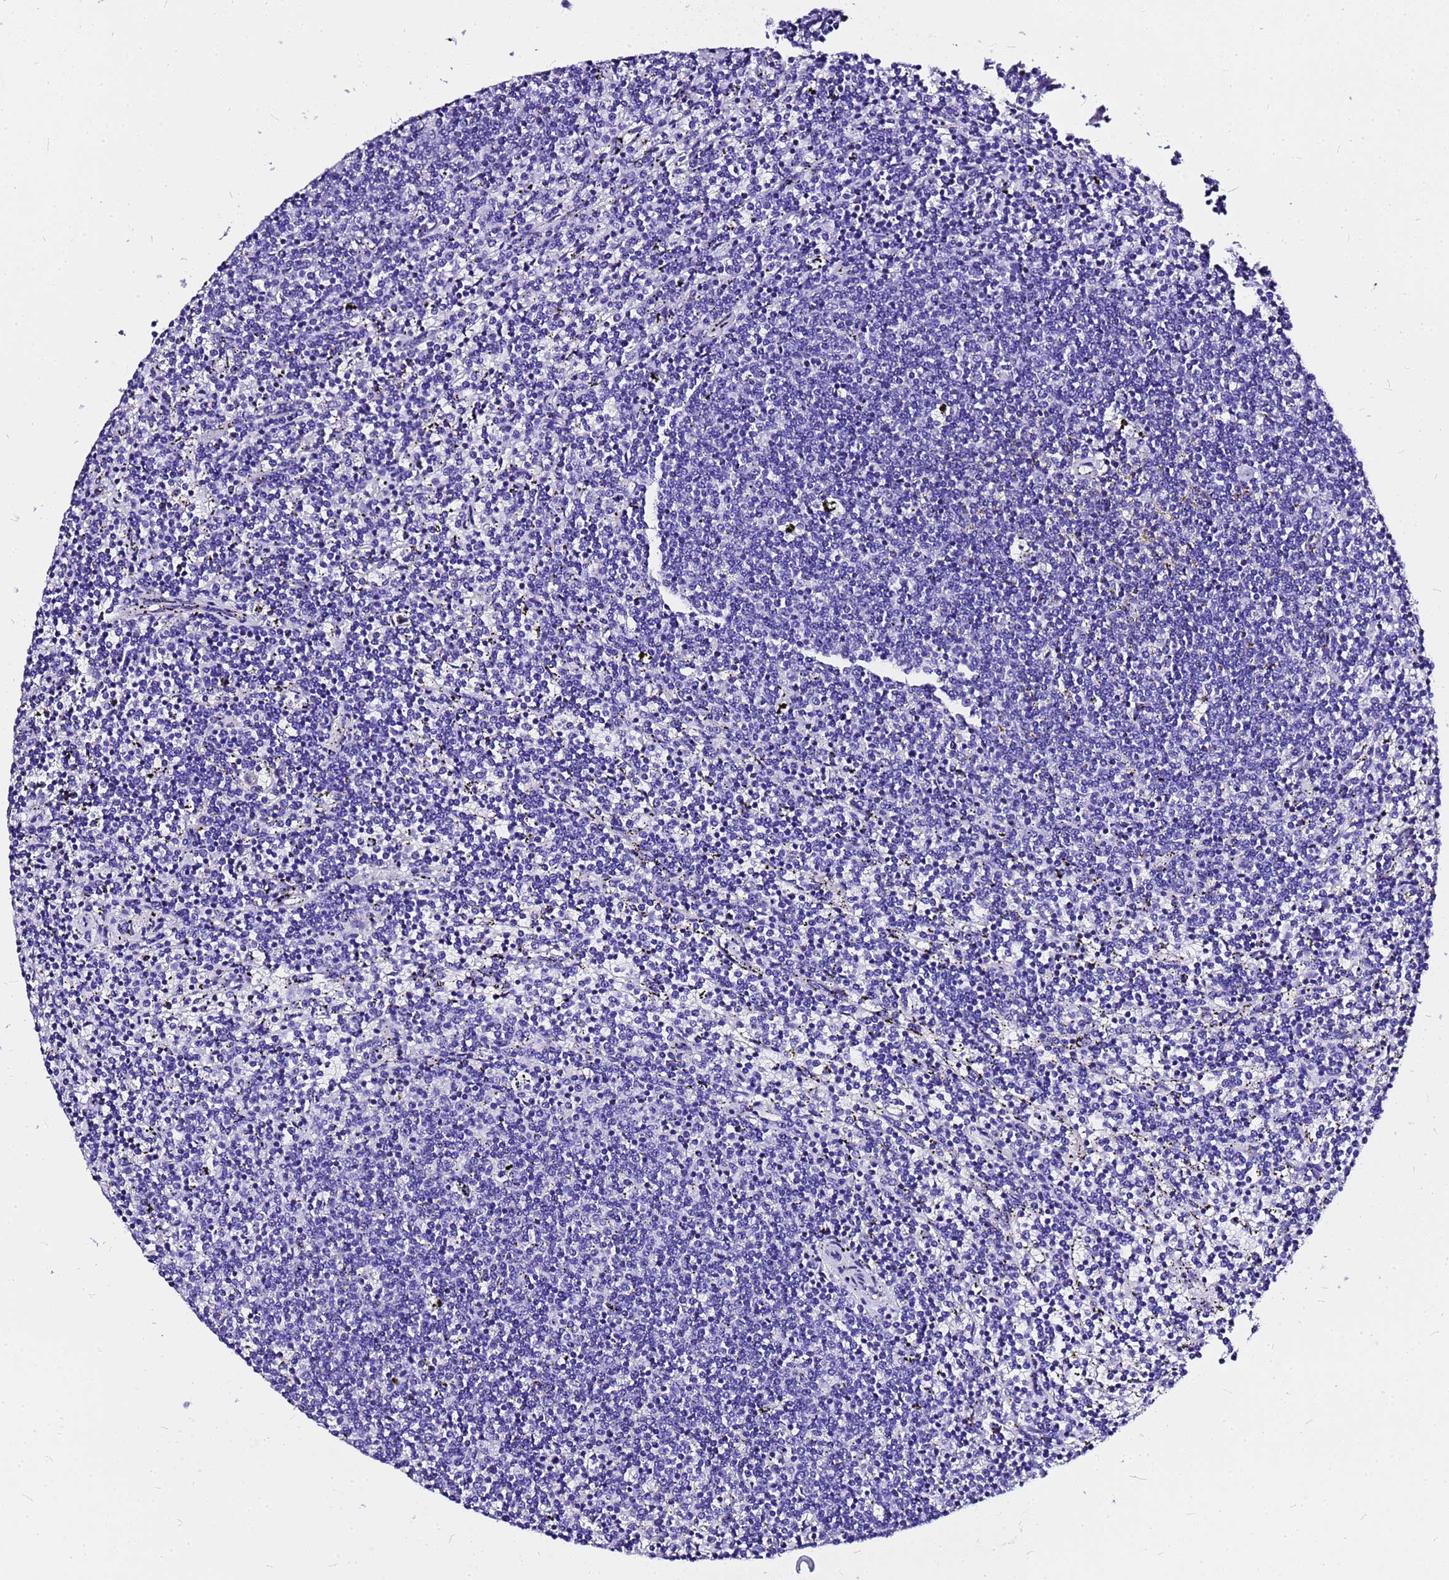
{"staining": {"intensity": "negative", "quantity": "none", "location": "none"}, "tissue": "lymphoma", "cell_type": "Tumor cells", "image_type": "cancer", "snomed": [{"axis": "morphology", "description": "Malignant lymphoma, non-Hodgkin's type, Low grade"}, {"axis": "topography", "description": "Spleen"}], "caption": "Tumor cells show no significant protein positivity in malignant lymphoma, non-Hodgkin's type (low-grade).", "gene": "HERC4", "patient": {"sex": "female", "age": 50}}